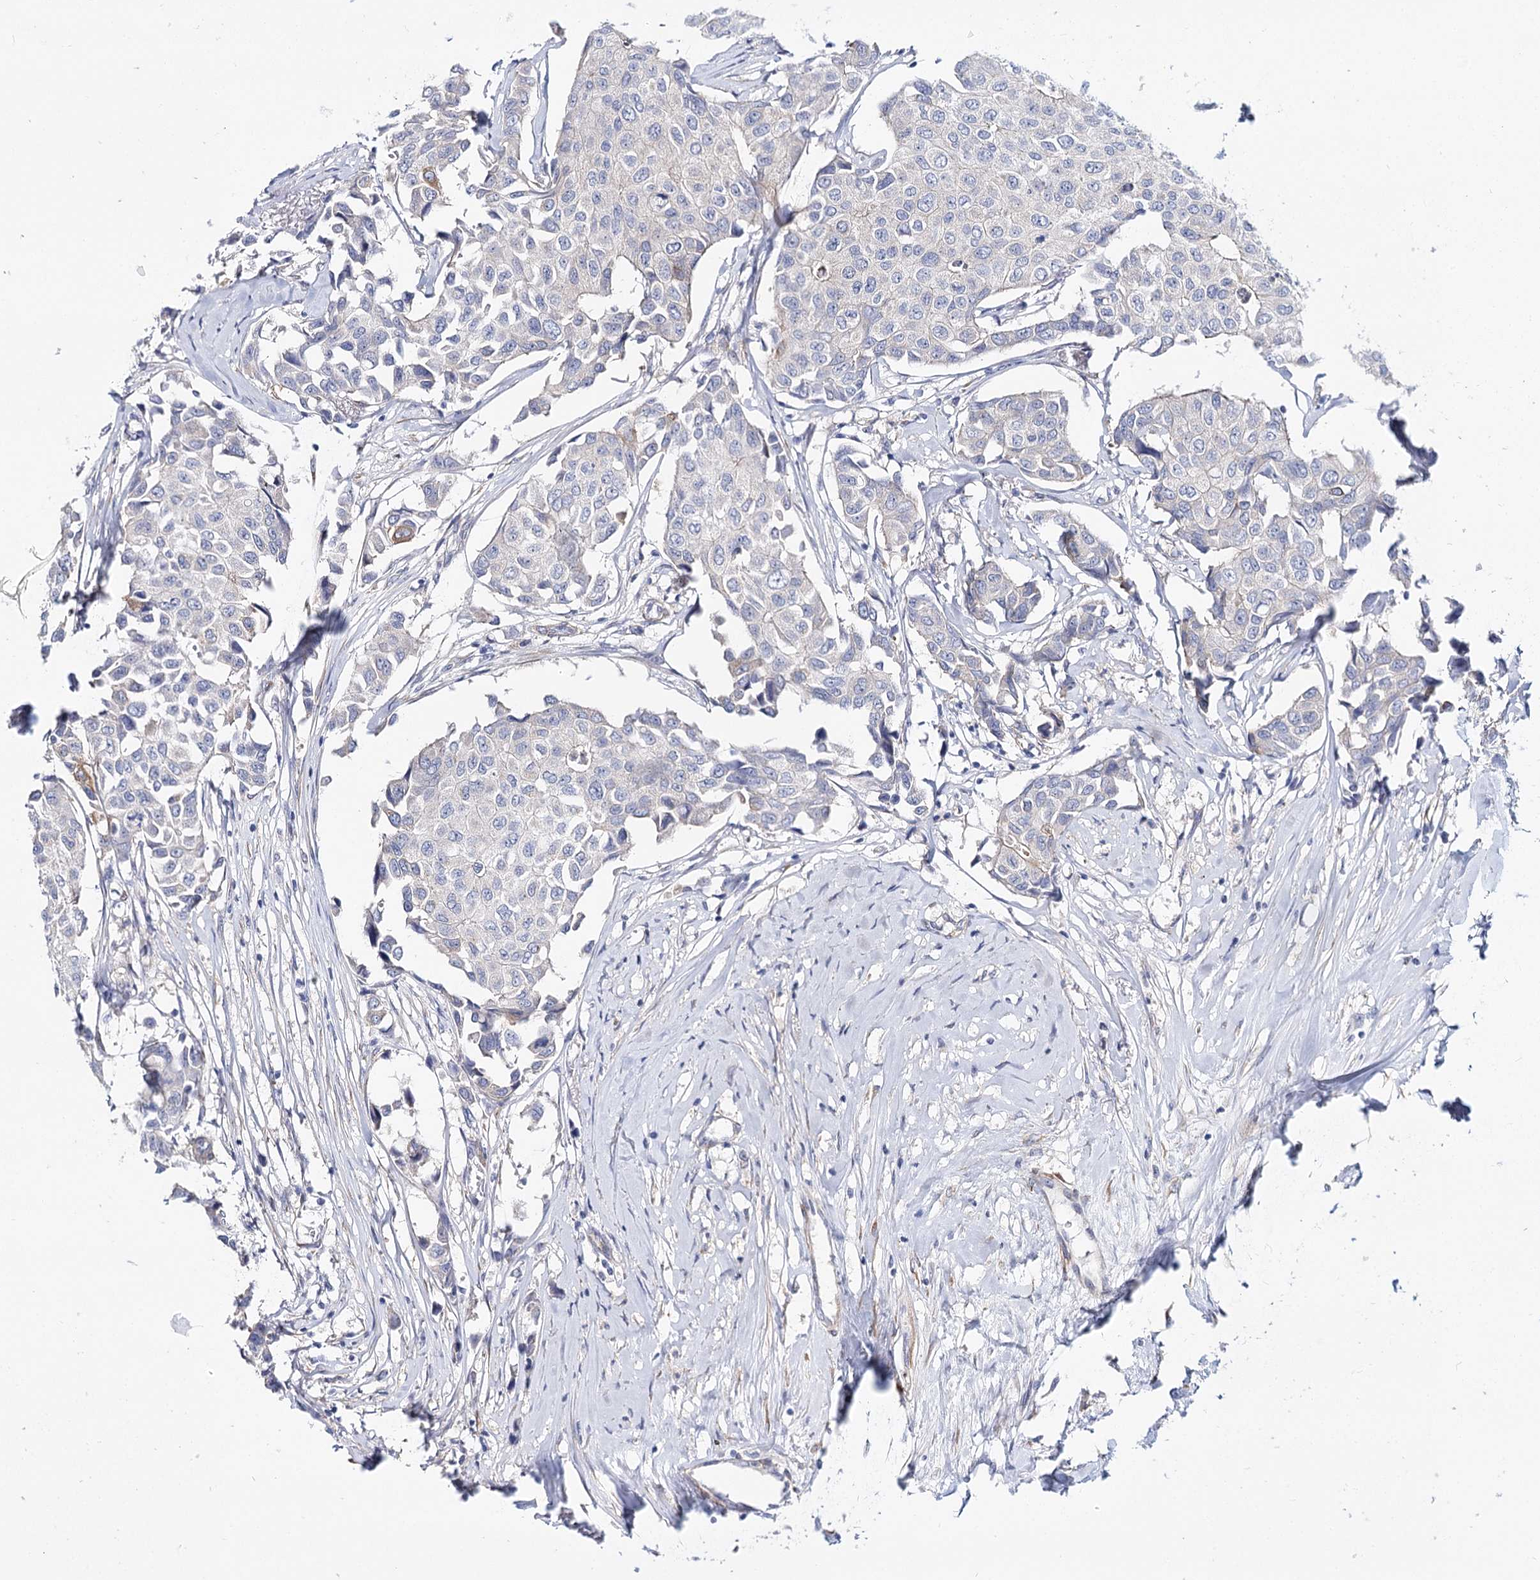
{"staining": {"intensity": "negative", "quantity": "none", "location": "none"}, "tissue": "breast cancer", "cell_type": "Tumor cells", "image_type": "cancer", "snomed": [{"axis": "morphology", "description": "Duct carcinoma"}, {"axis": "topography", "description": "Breast"}], "caption": "Breast cancer (intraductal carcinoma) was stained to show a protein in brown. There is no significant positivity in tumor cells. (DAB (3,3'-diaminobenzidine) immunohistochemistry (IHC) with hematoxylin counter stain).", "gene": "TEX12", "patient": {"sex": "female", "age": 80}}